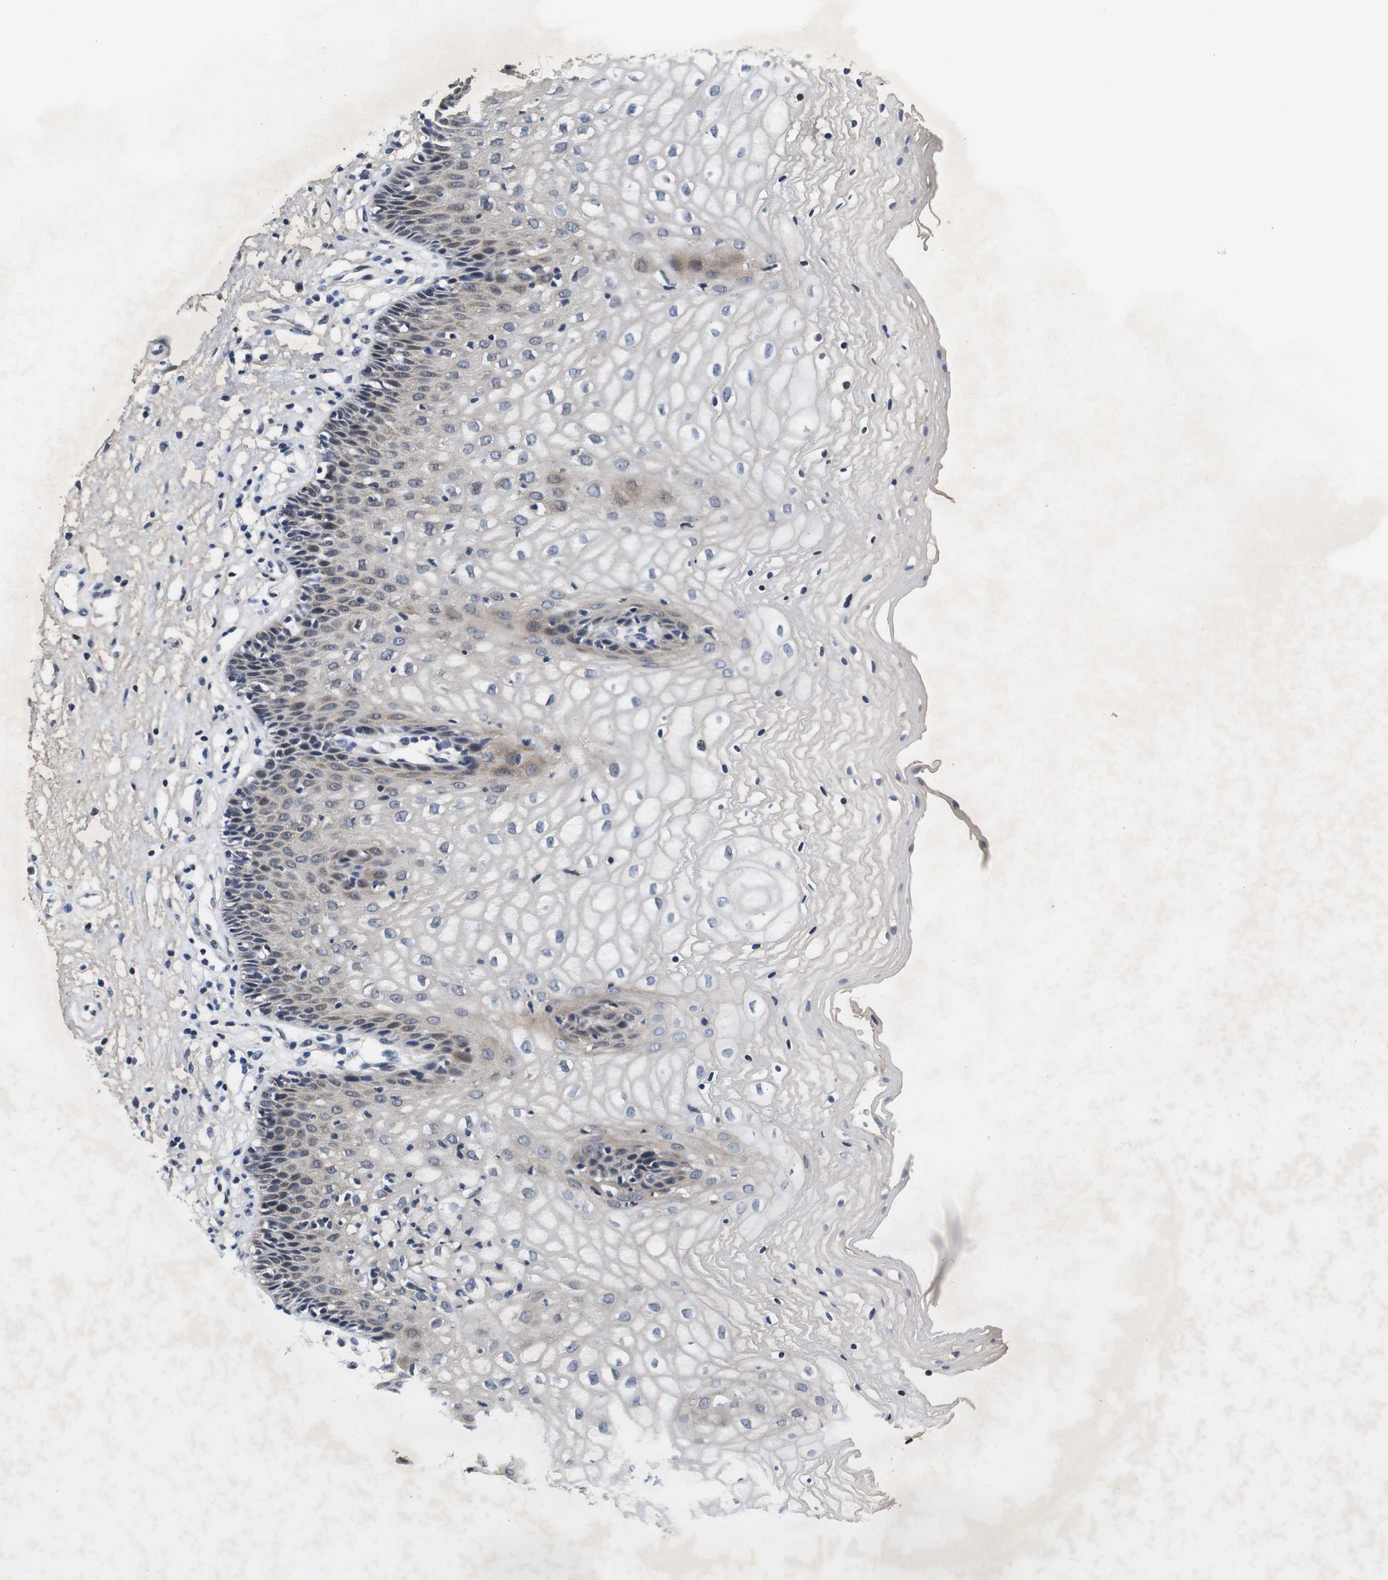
{"staining": {"intensity": "weak", "quantity": "<25%", "location": "cytoplasmic/membranous"}, "tissue": "vagina", "cell_type": "Squamous epithelial cells", "image_type": "normal", "snomed": [{"axis": "morphology", "description": "Normal tissue, NOS"}, {"axis": "topography", "description": "Vagina"}], "caption": "An IHC image of benign vagina is shown. There is no staining in squamous epithelial cells of vagina.", "gene": "ZBTB46", "patient": {"sex": "female", "age": 34}}